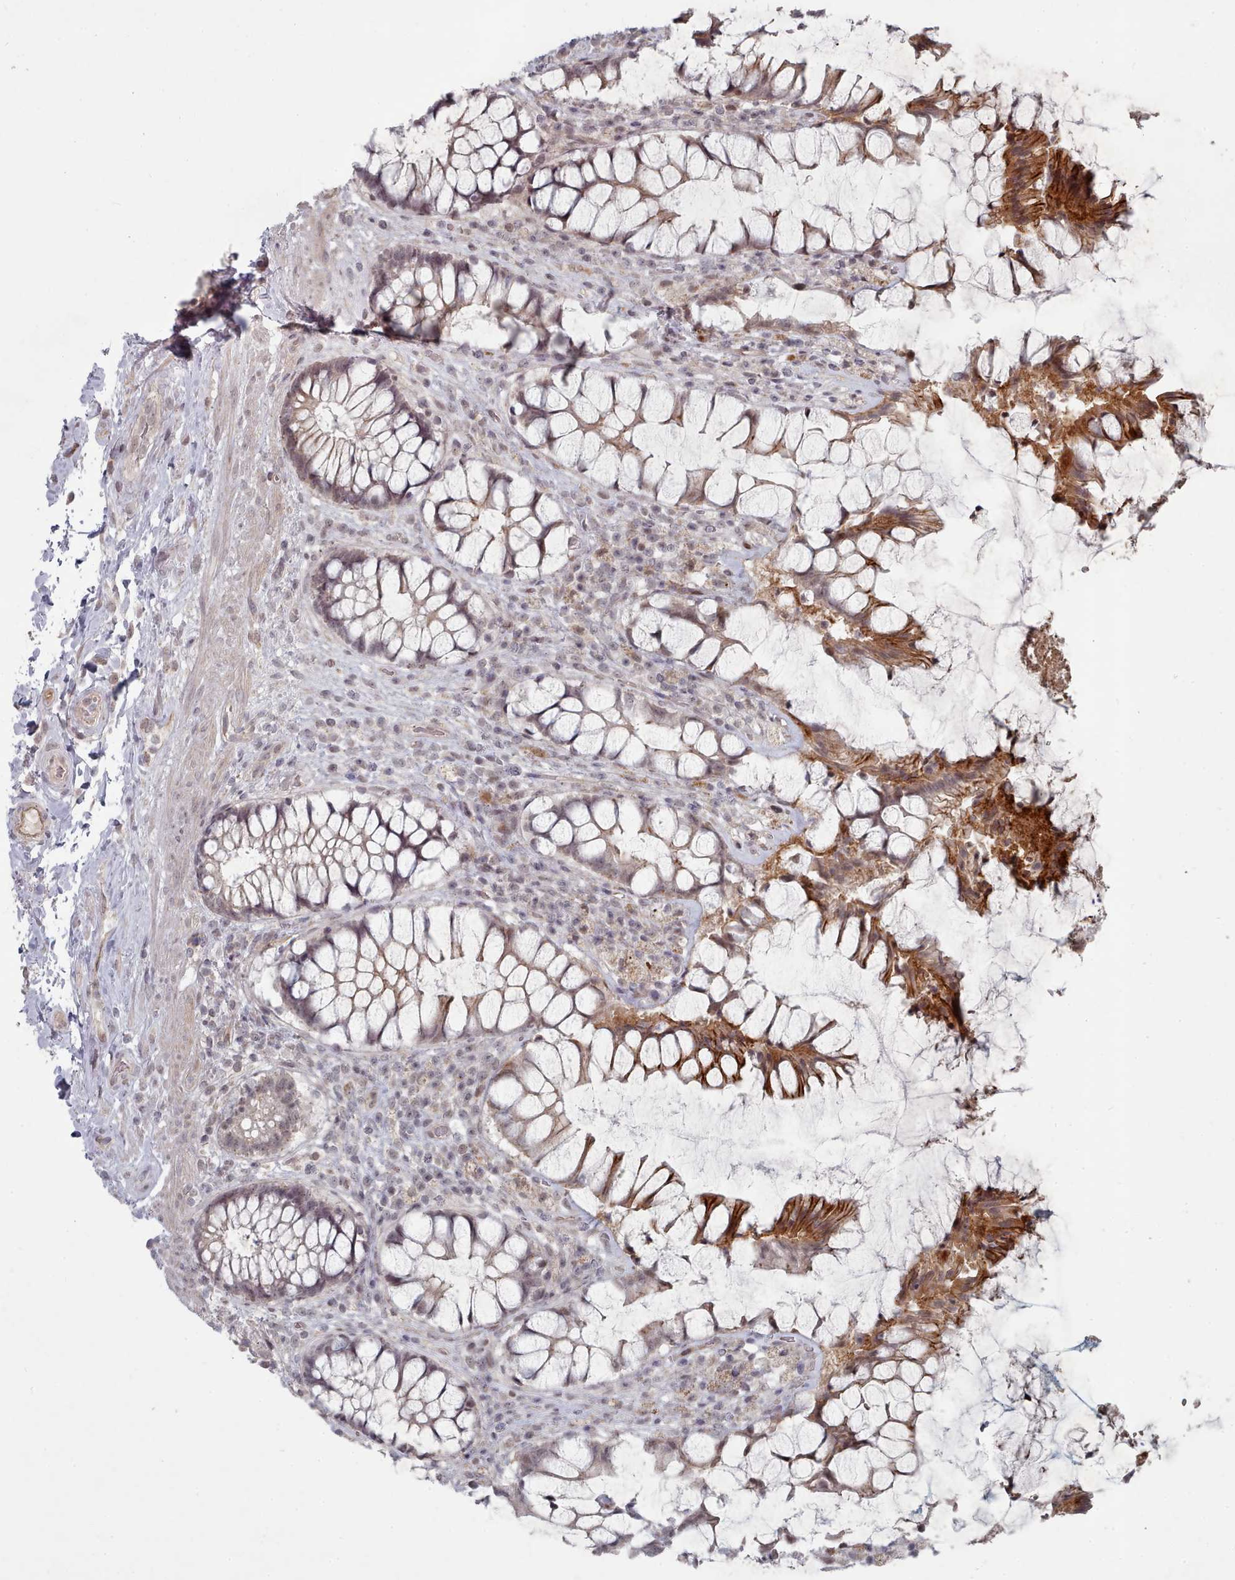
{"staining": {"intensity": "moderate", "quantity": "<25%", "location": "cytoplasmic/membranous"}, "tissue": "rectum", "cell_type": "Glandular cells", "image_type": "normal", "snomed": [{"axis": "morphology", "description": "Normal tissue, NOS"}, {"axis": "topography", "description": "Rectum"}], "caption": "Protein staining of benign rectum demonstrates moderate cytoplasmic/membranous positivity in about <25% of glandular cells. The staining was performed using DAB (3,3'-diaminobenzidine), with brown indicating positive protein expression. Nuclei are stained blue with hematoxylin.", "gene": "CPSF4", "patient": {"sex": "female", "age": 58}}